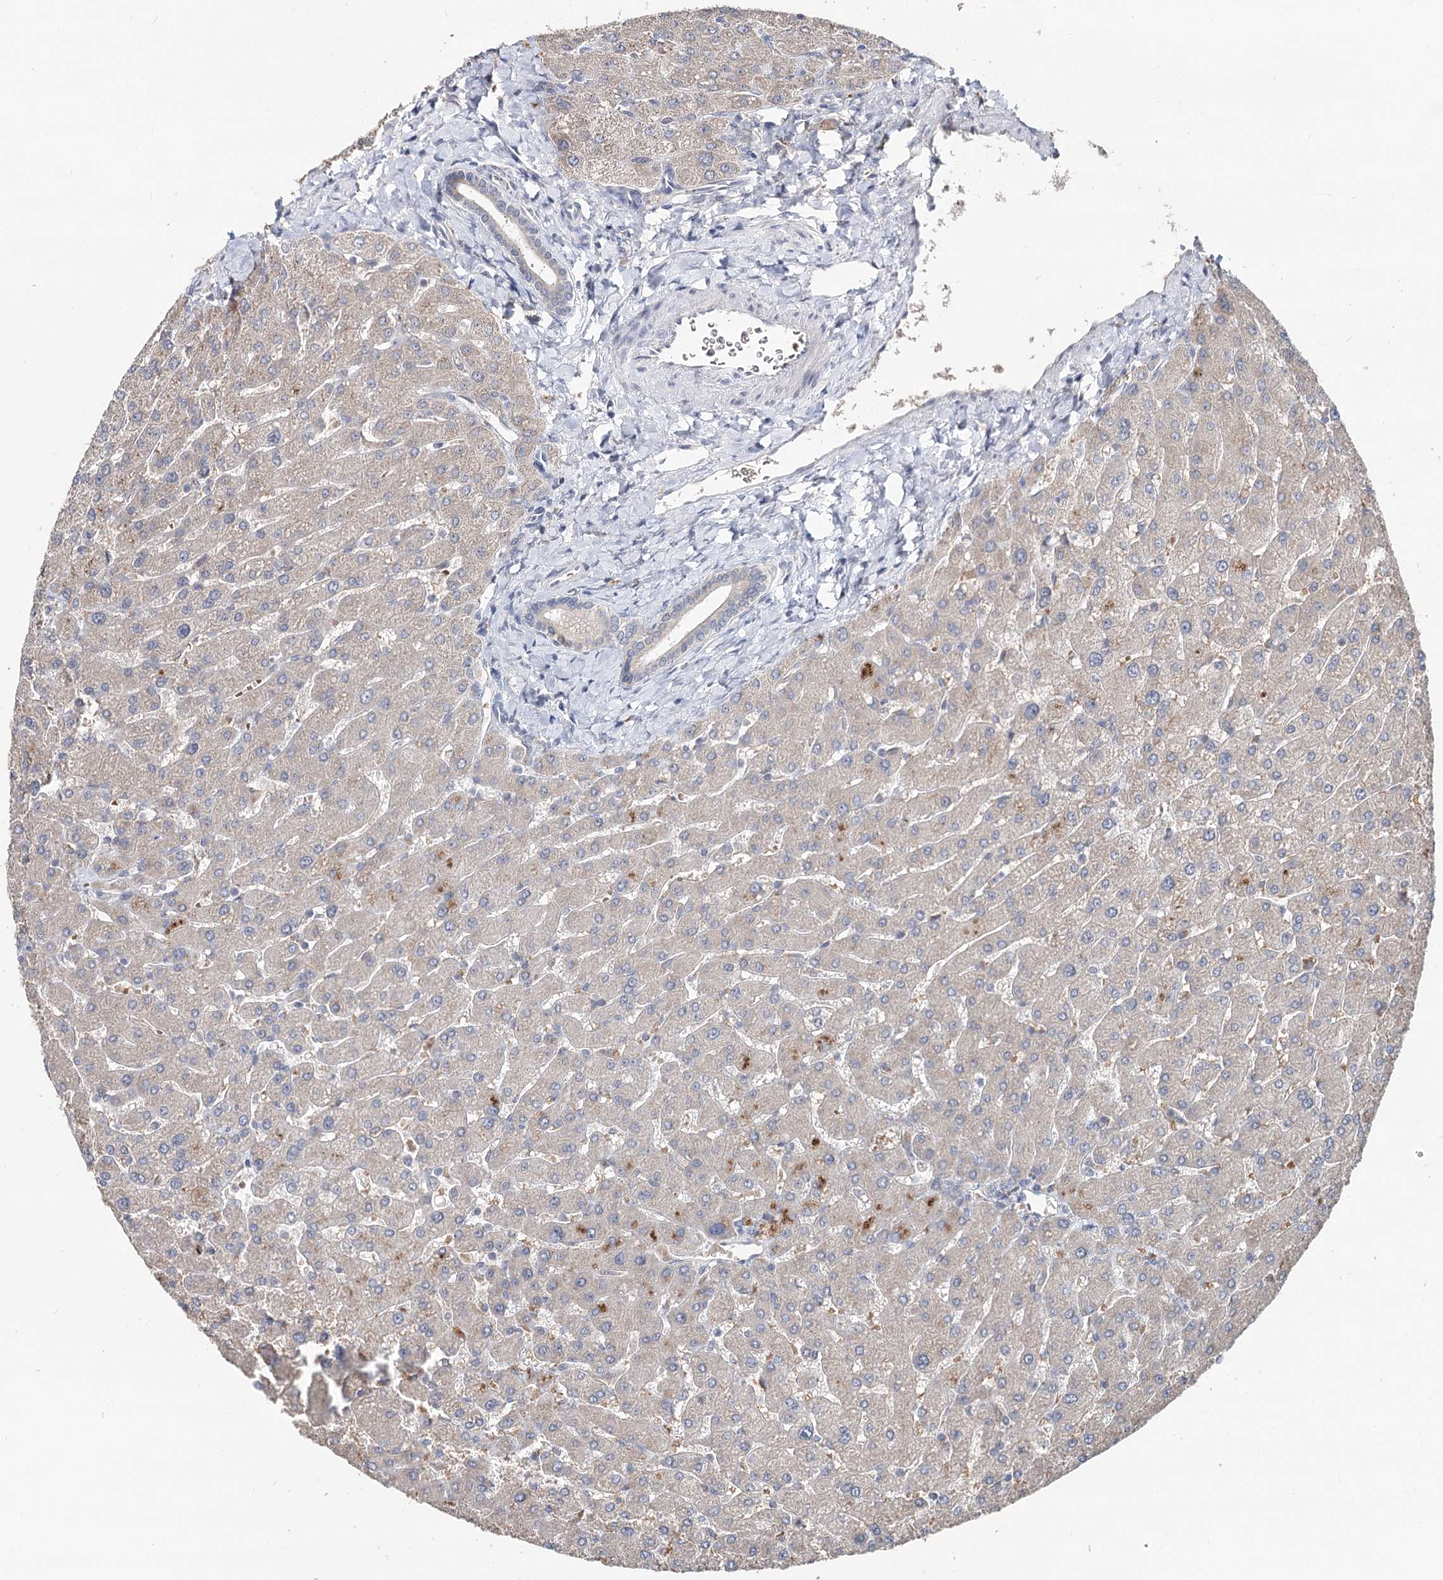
{"staining": {"intensity": "negative", "quantity": "none", "location": "none"}, "tissue": "liver", "cell_type": "Cholangiocytes", "image_type": "normal", "snomed": [{"axis": "morphology", "description": "Normal tissue, NOS"}, {"axis": "topography", "description": "Liver"}], "caption": "Histopathology image shows no protein expression in cholangiocytes of unremarkable liver. (DAB (3,3'-diaminobenzidine) immunohistochemistry (IHC) visualized using brightfield microscopy, high magnification).", "gene": "FBXO7", "patient": {"sex": "male", "age": 55}}